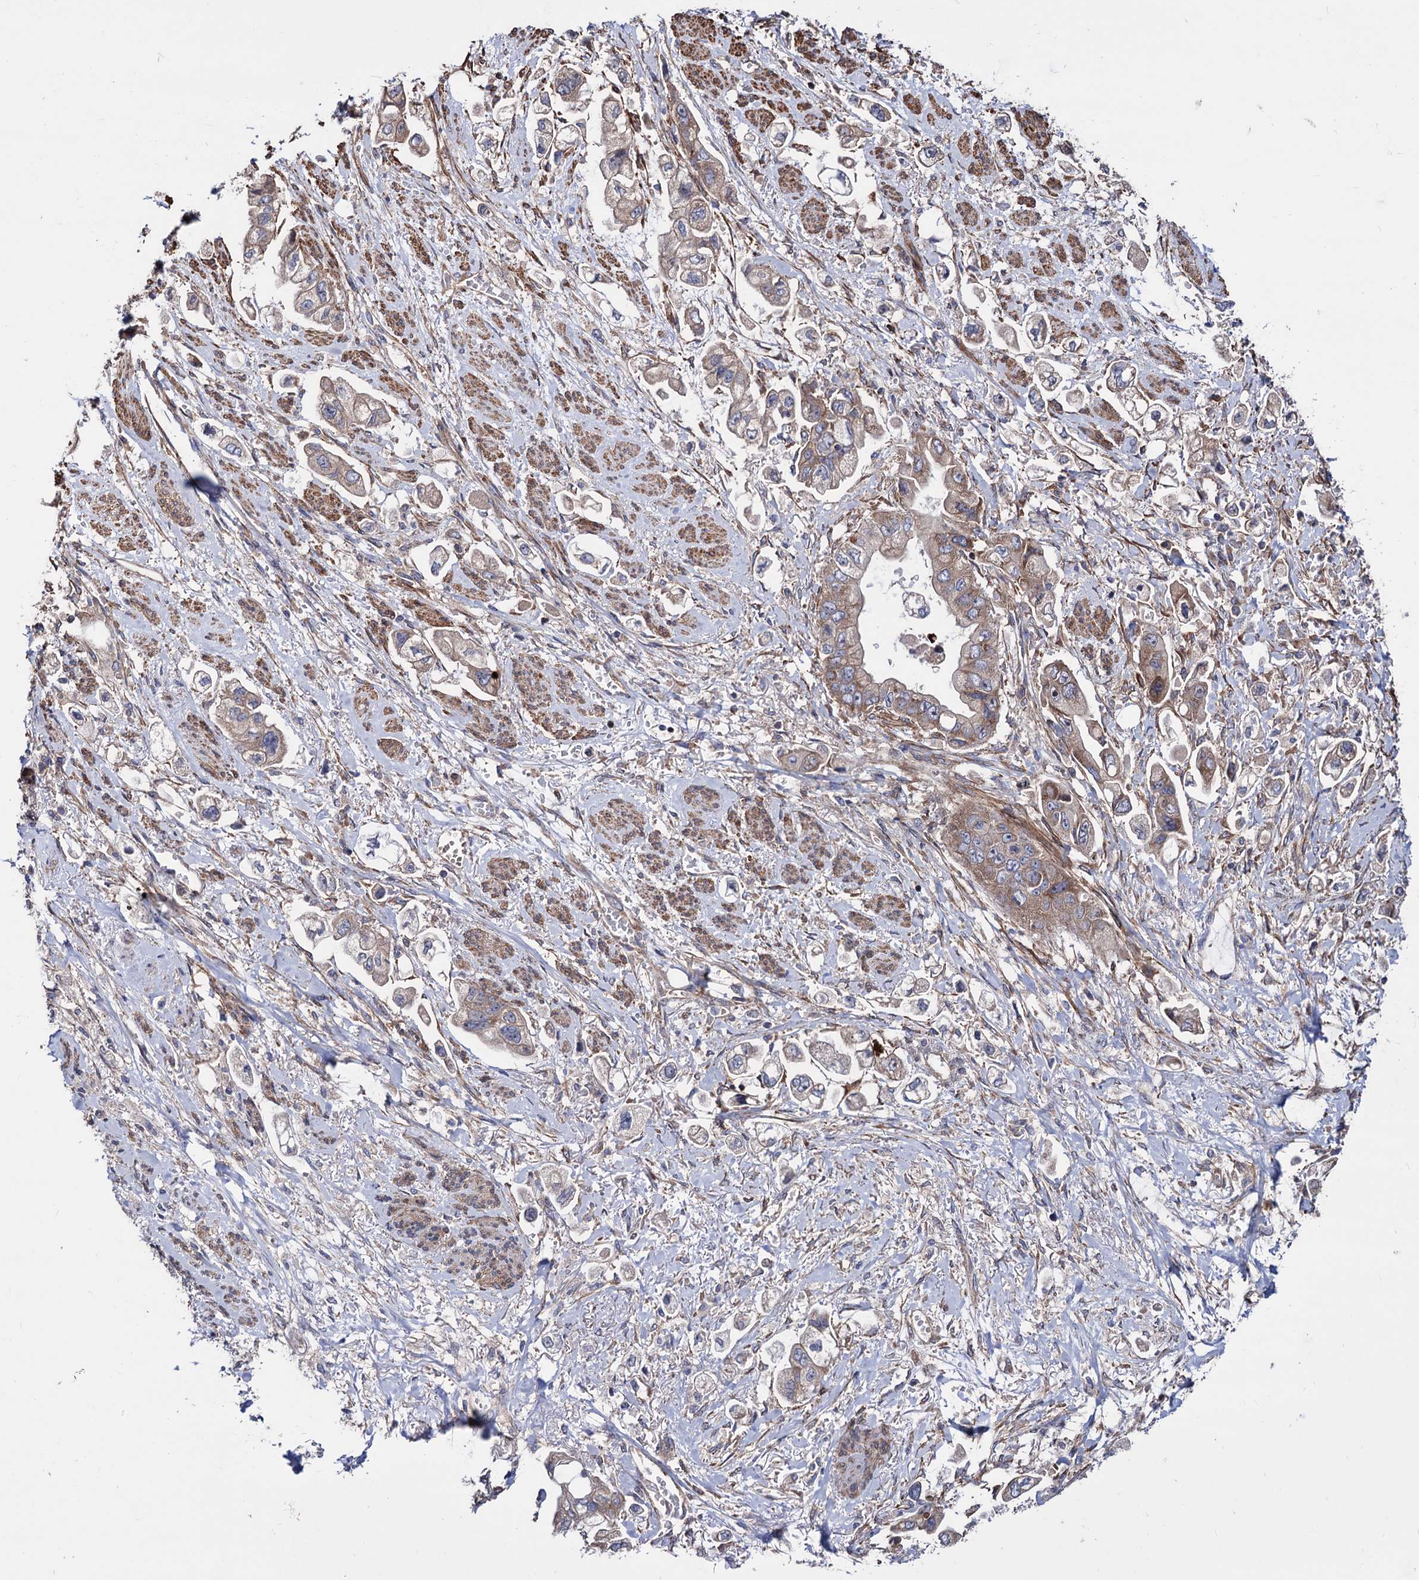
{"staining": {"intensity": "weak", "quantity": "25%-75%", "location": "cytoplasmic/membranous"}, "tissue": "stomach cancer", "cell_type": "Tumor cells", "image_type": "cancer", "snomed": [{"axis": "morphology", "description": "Adenocarcinoma, NOS"}, {"axis": "topography", "description": "Stomach"}], "caption": "Immunohistochemical staining of human adenocarcinoma (stomach) demonstrates low levels of weak cytoplasmic/membranous positivity in approximately 25%-75% of tumor cells.", "gene": "FERMT2", "patient": {"sex": "male", "age": 62}}